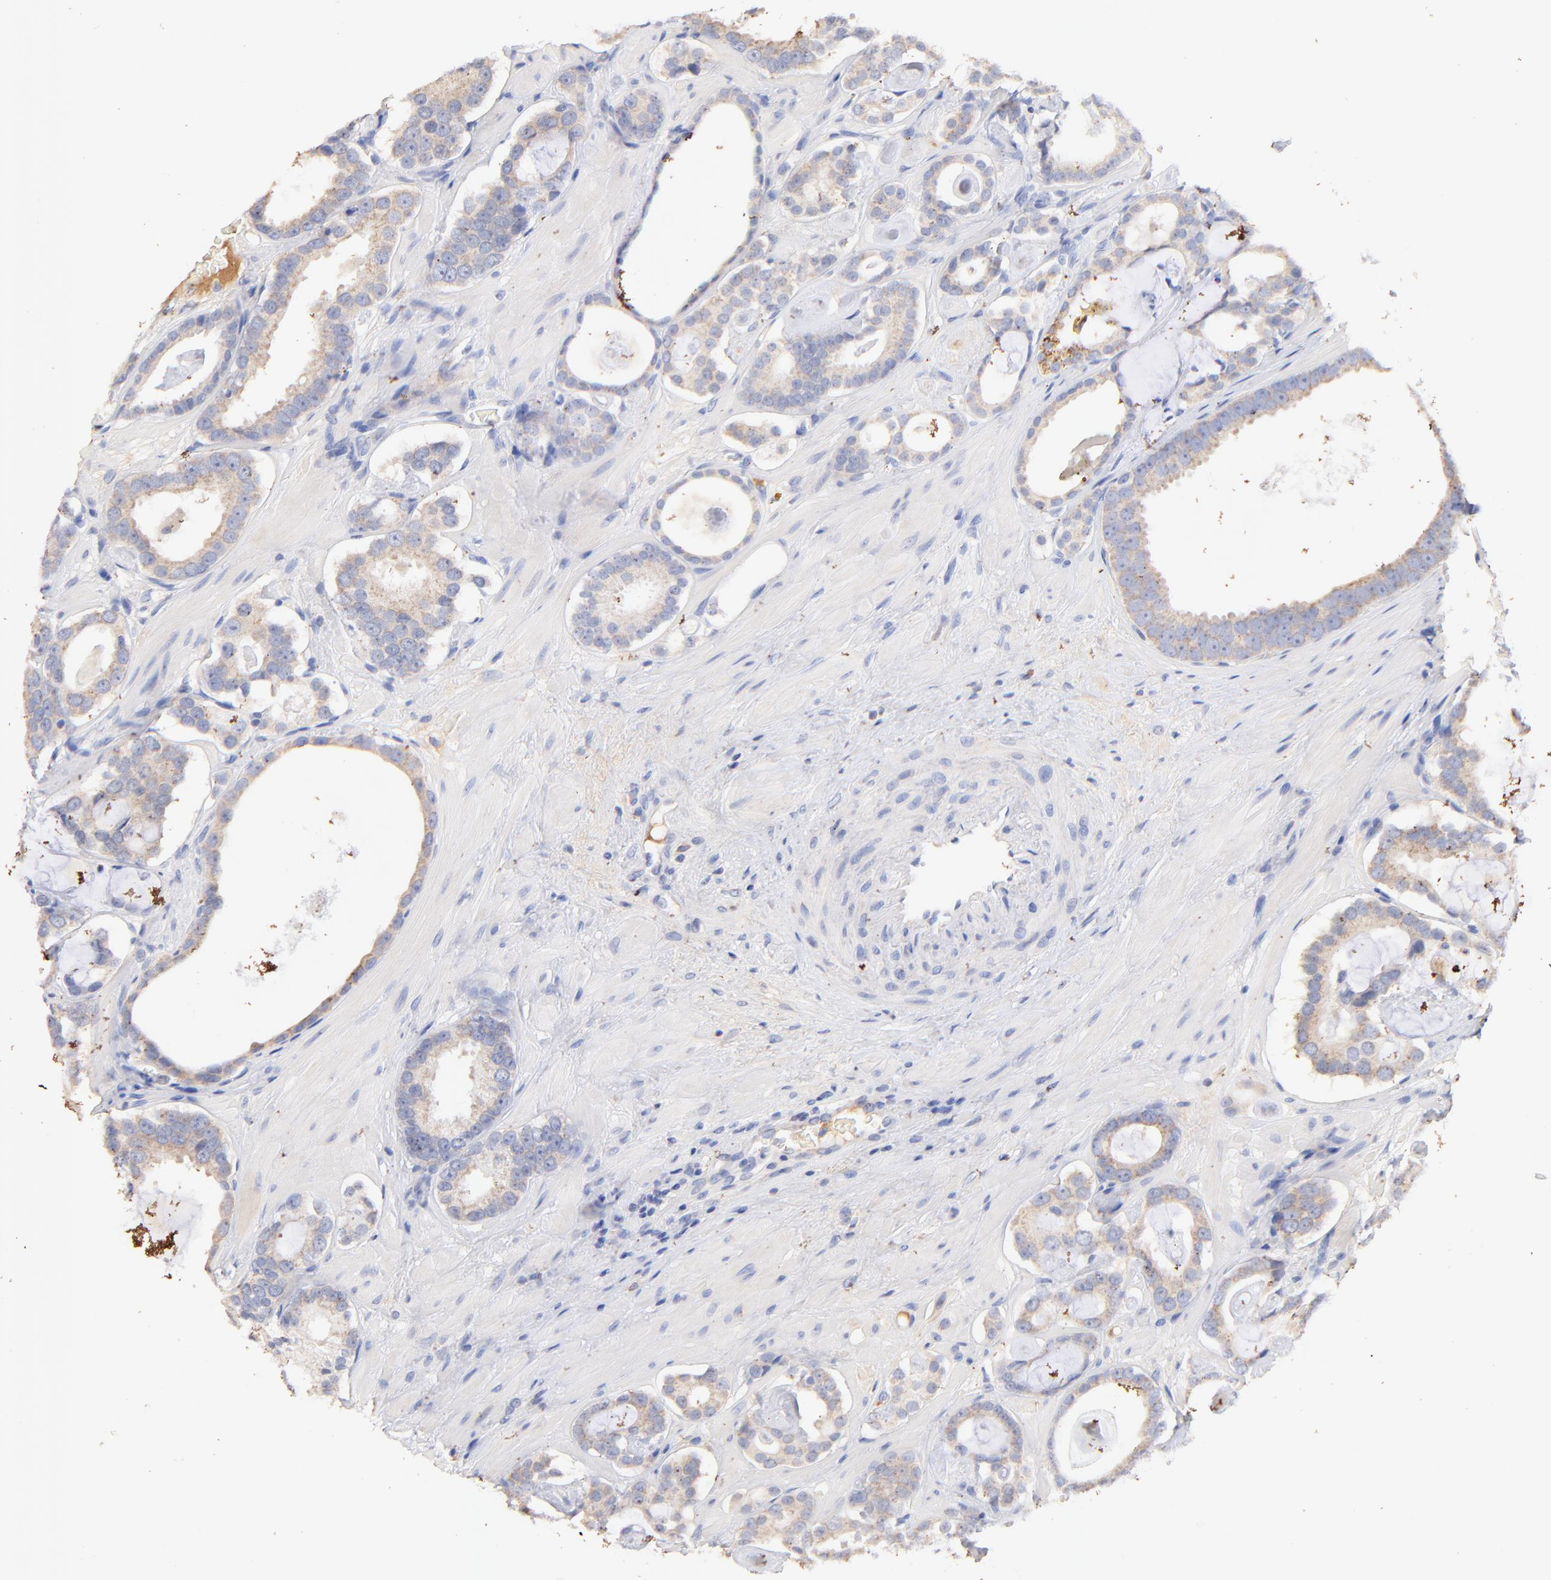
{"staining": {"intensity": "weak", "quantity": ">75%", "location": "cytoplasmic/membranous"}, "tissue": "prostate cancer", "cell_type": "Tumor cells", "image_type": "cancer", "snomed": [{"axis": "morphology", "description": "Adenocarcinoma, Low grade"}, {"axis": "topography", "description": "Prostate"}], "caption": "This is a micrograph of IHC staining of prostate cancer, which shows weak staining in the cytoplasmic/membranous of tumor cells.", "gene": "IGLV7-43", "patient": {"sex": "male", "age": 57}}